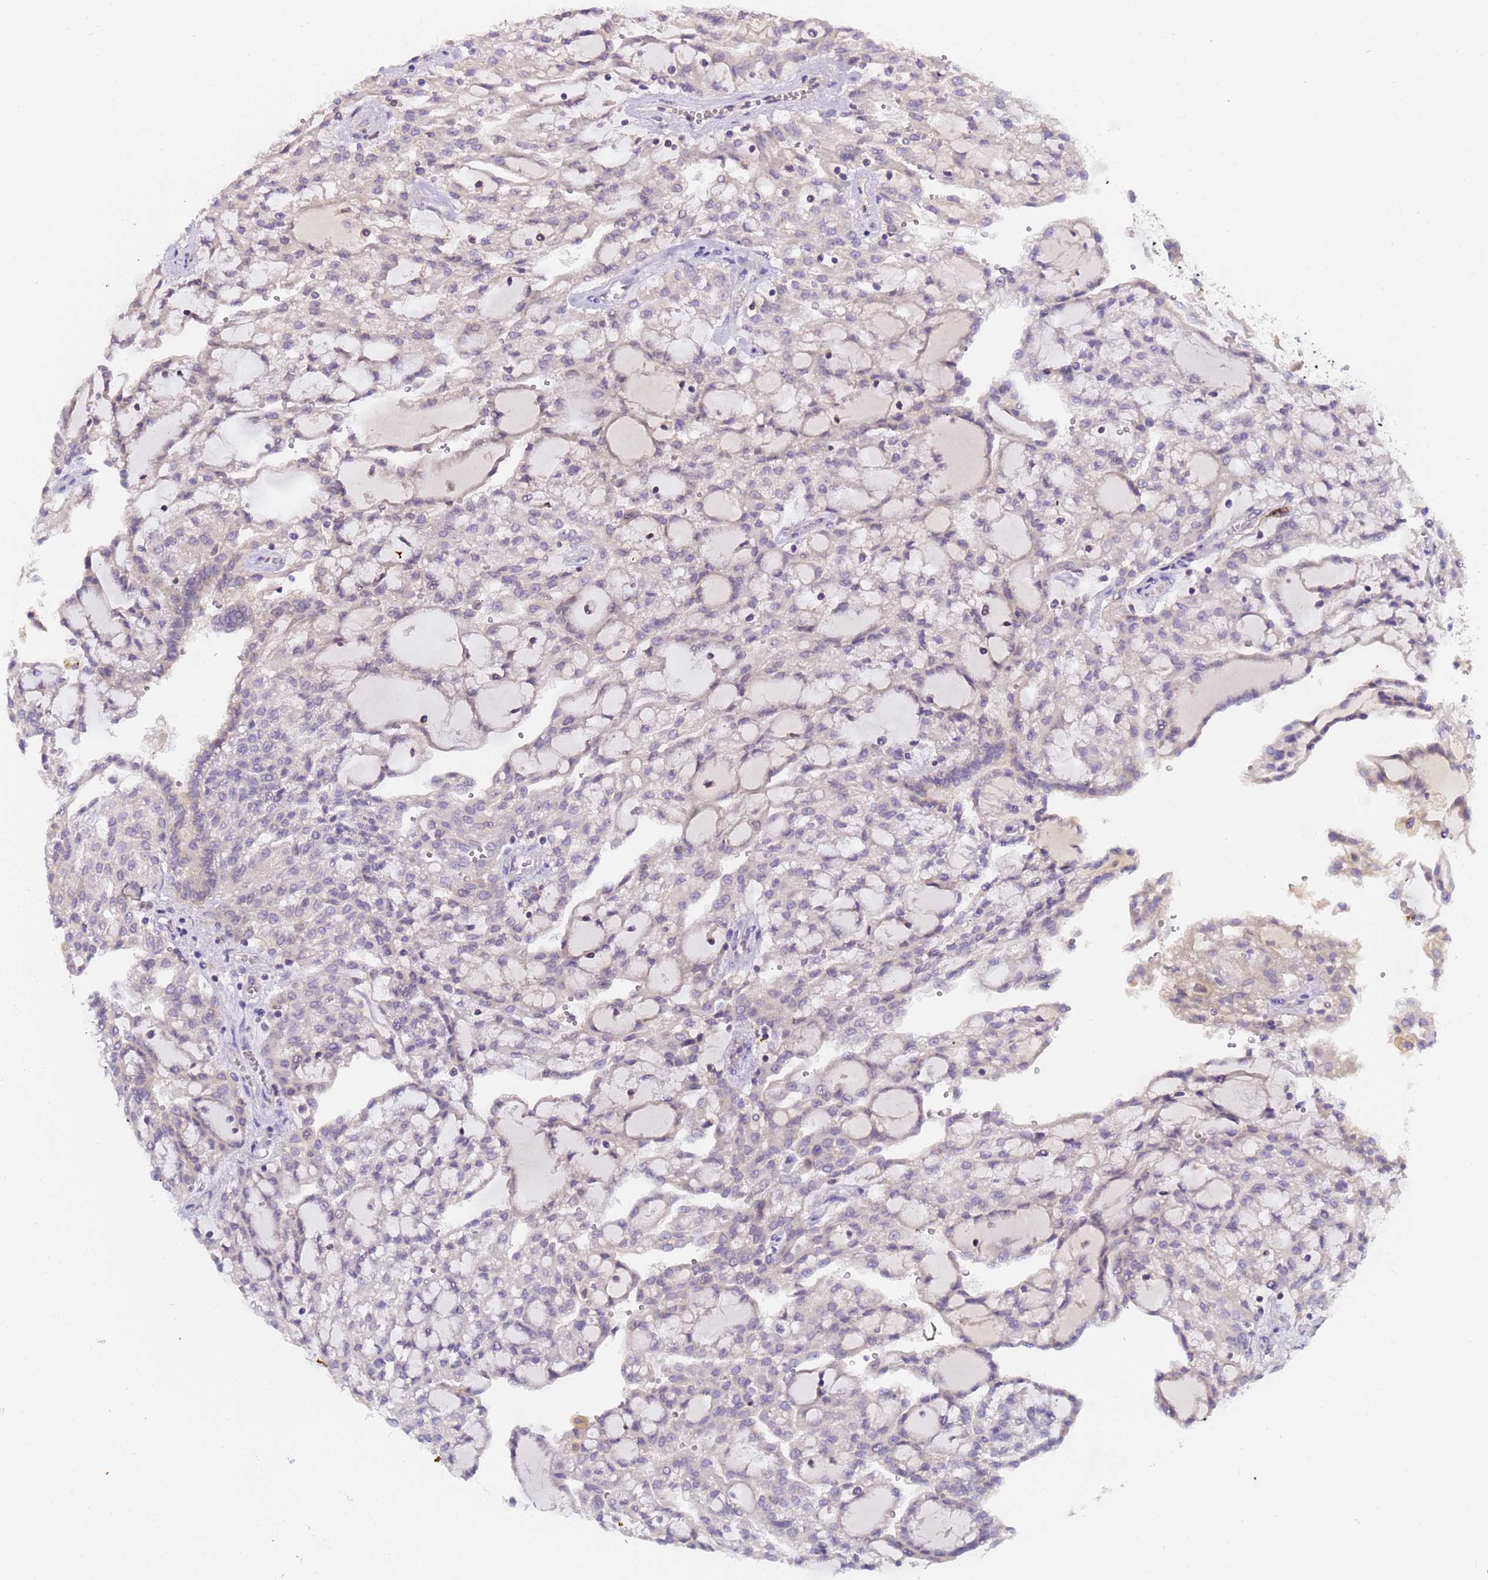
{"staining": {"intensity": "negative", "quantity": "none", "location": "none"}, "tissue": "renal cancer", "cell_type": "Tumor cells", "image_type": "cancer", "snomed": [{"axis": "morphology", "description": "Adenocarcinoma, NOS"}, {"axis": "topography", "description": "Kidney"}], "caption": "Immunohistochemistry (IHC) image of neoplastic tissue: renal adenocarcinoma stained with DAB exhibits no significant protein staining in tumor cells.", "gene": "PLCXD3", "patient": {"sex": "male", "age": 63}}